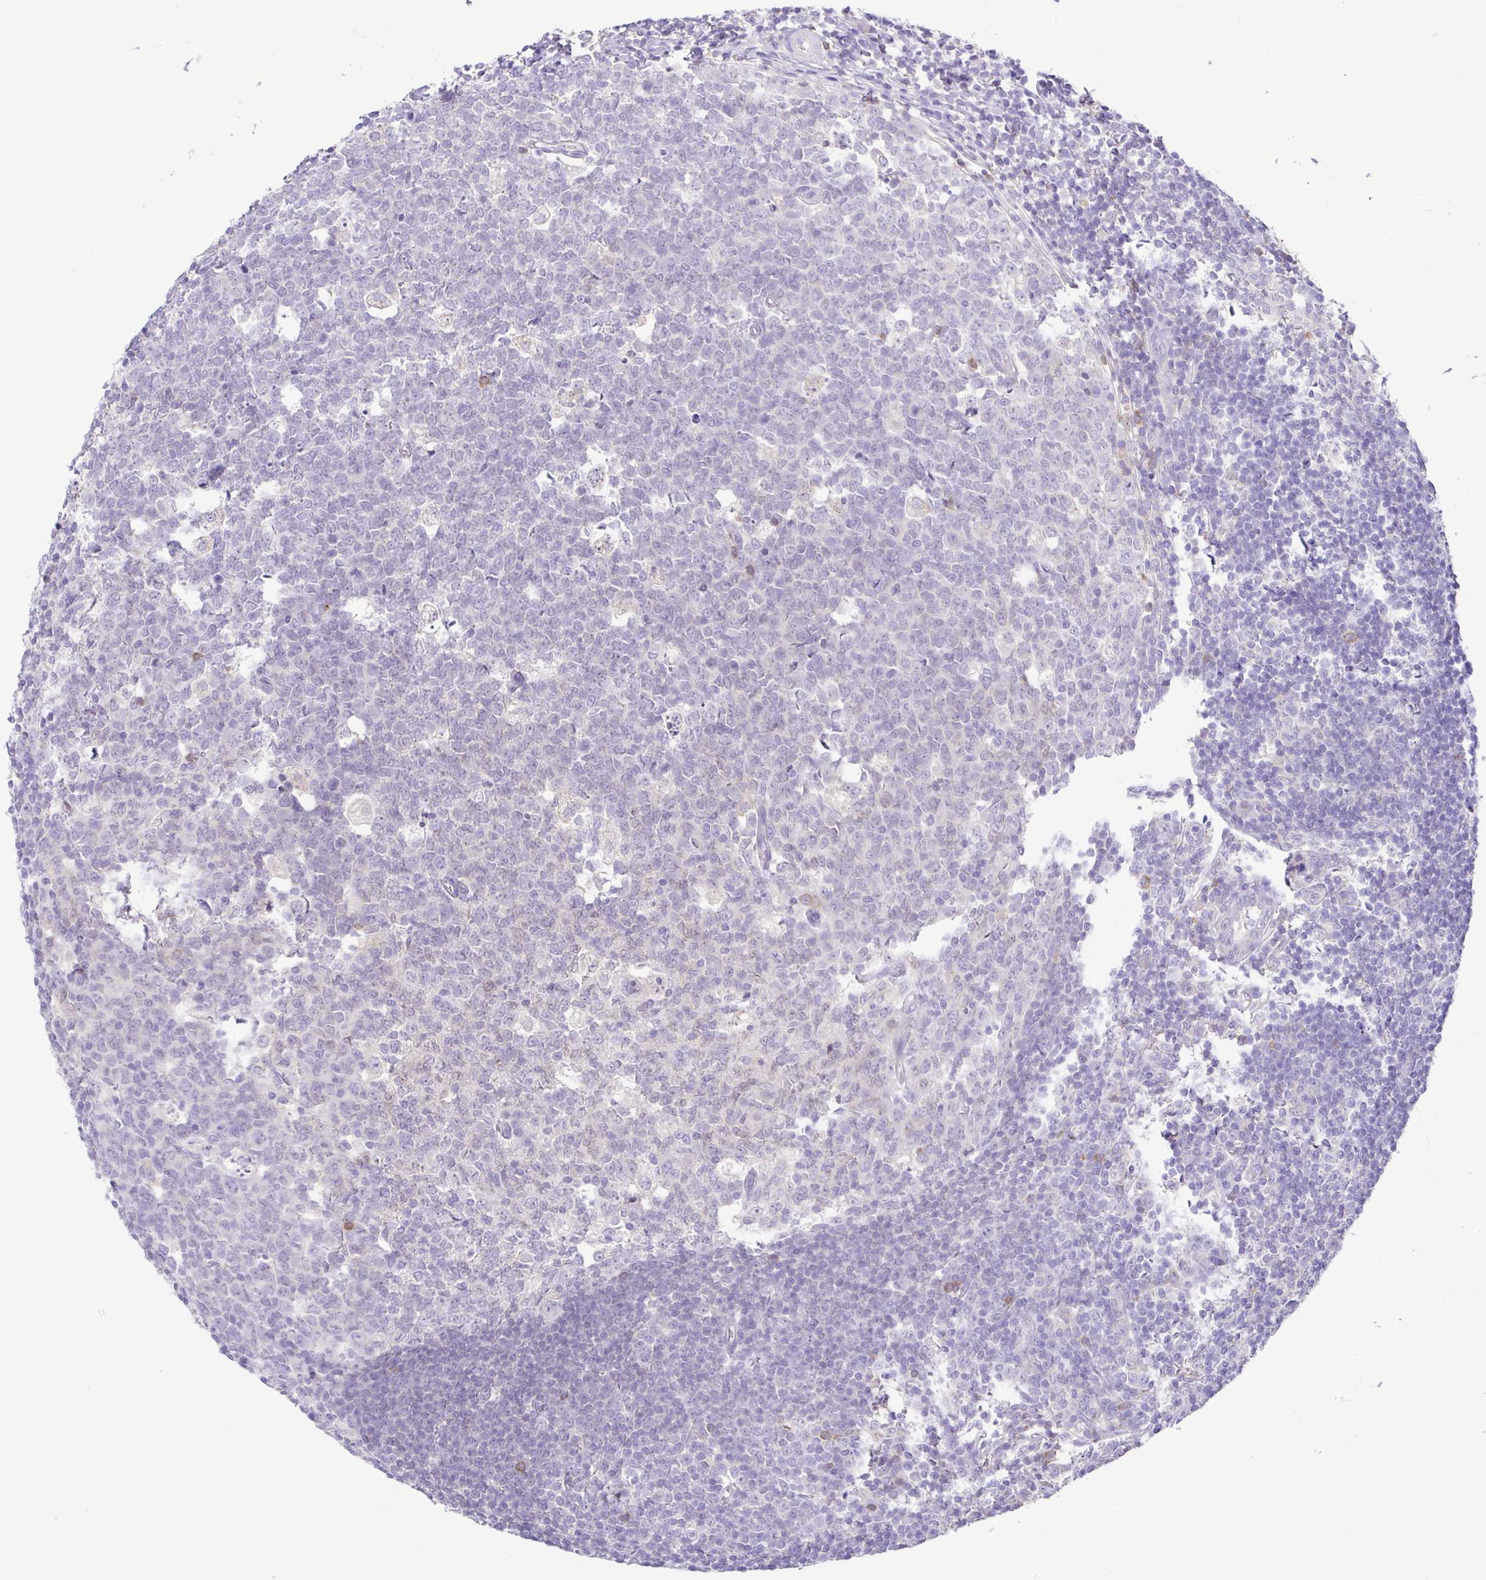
{"staining": {"intensity": "negative", "quantity": "none", "location": "none"}, "tissue": "appendix", "cell_type": "Glandular cells", "image_type": "normal", "snomed": [{"axis": "morphology", "description": "Normal tissue, NOS"}, {"axis": "topography", "description": "Appendix"}], "caption": "IHC of unremarkable human appendix reveals no positivity in glandular cells. (Stains: DAB (3,3'-diaminobenzidine) immunohistochemistry with hematoxylin counter stain, Microscopy: brightfield microscopy at high magnification).", "gene": "PGLYRP1", "patient": {"sex": "male", "age": 18}}